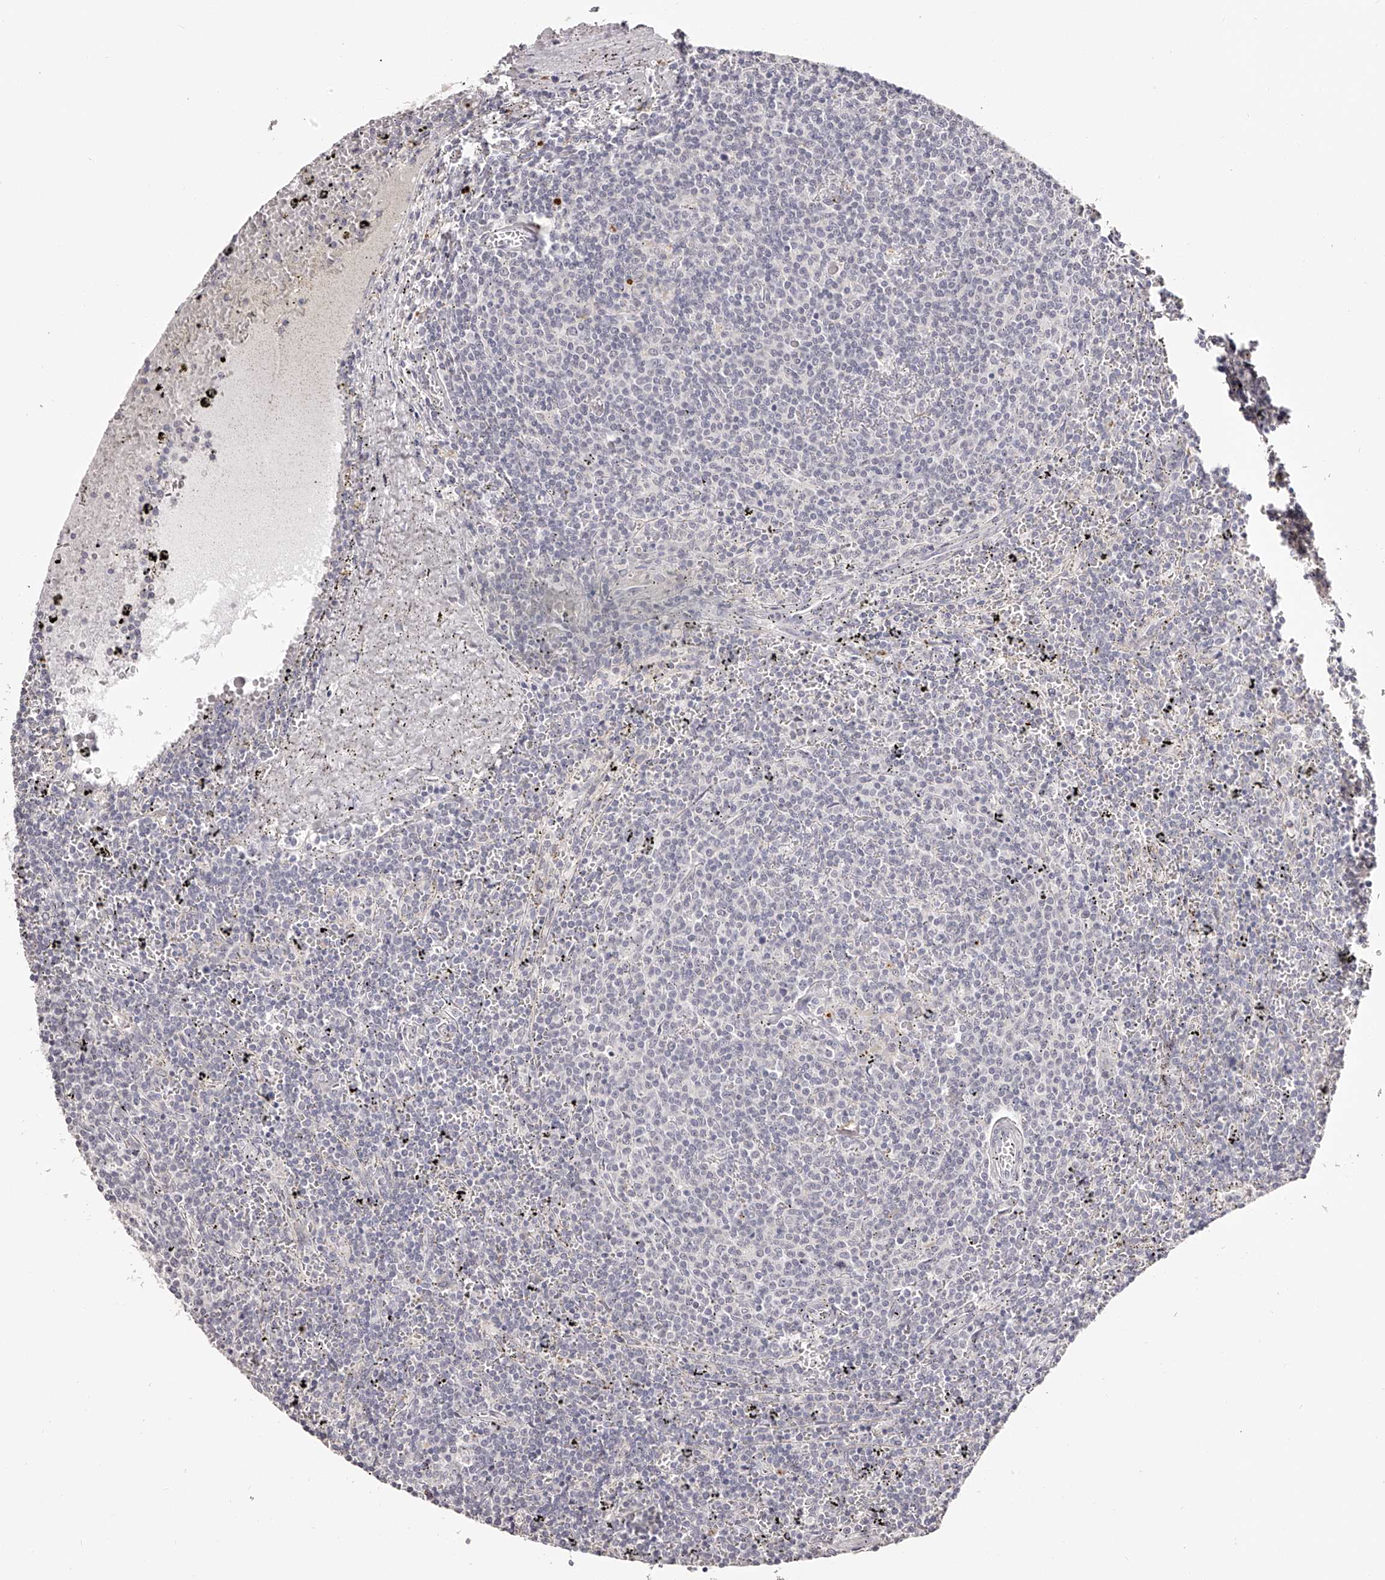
{"staining": {"intensity": "negative", "quantity": "none", "location": "none"}, "tissue": "lymphoma", "cell_type": "Tumor cells", "image_type": "cancer", "snomed": [{"axis": "morphology", "description": "Malignant lymphoma, non-Hodgkin's type, Low grade"}, {"axis": "topography", "description": "Spleen"}], "caption": "The photomicrograph reveals no staining of tumor cells in malignant lymphoma, non-Hodgkin's type (low-grade). Nuclei are stained in blue.", "gene": "SLC35D3", "patient": {"sex": "female", "age": 50}}